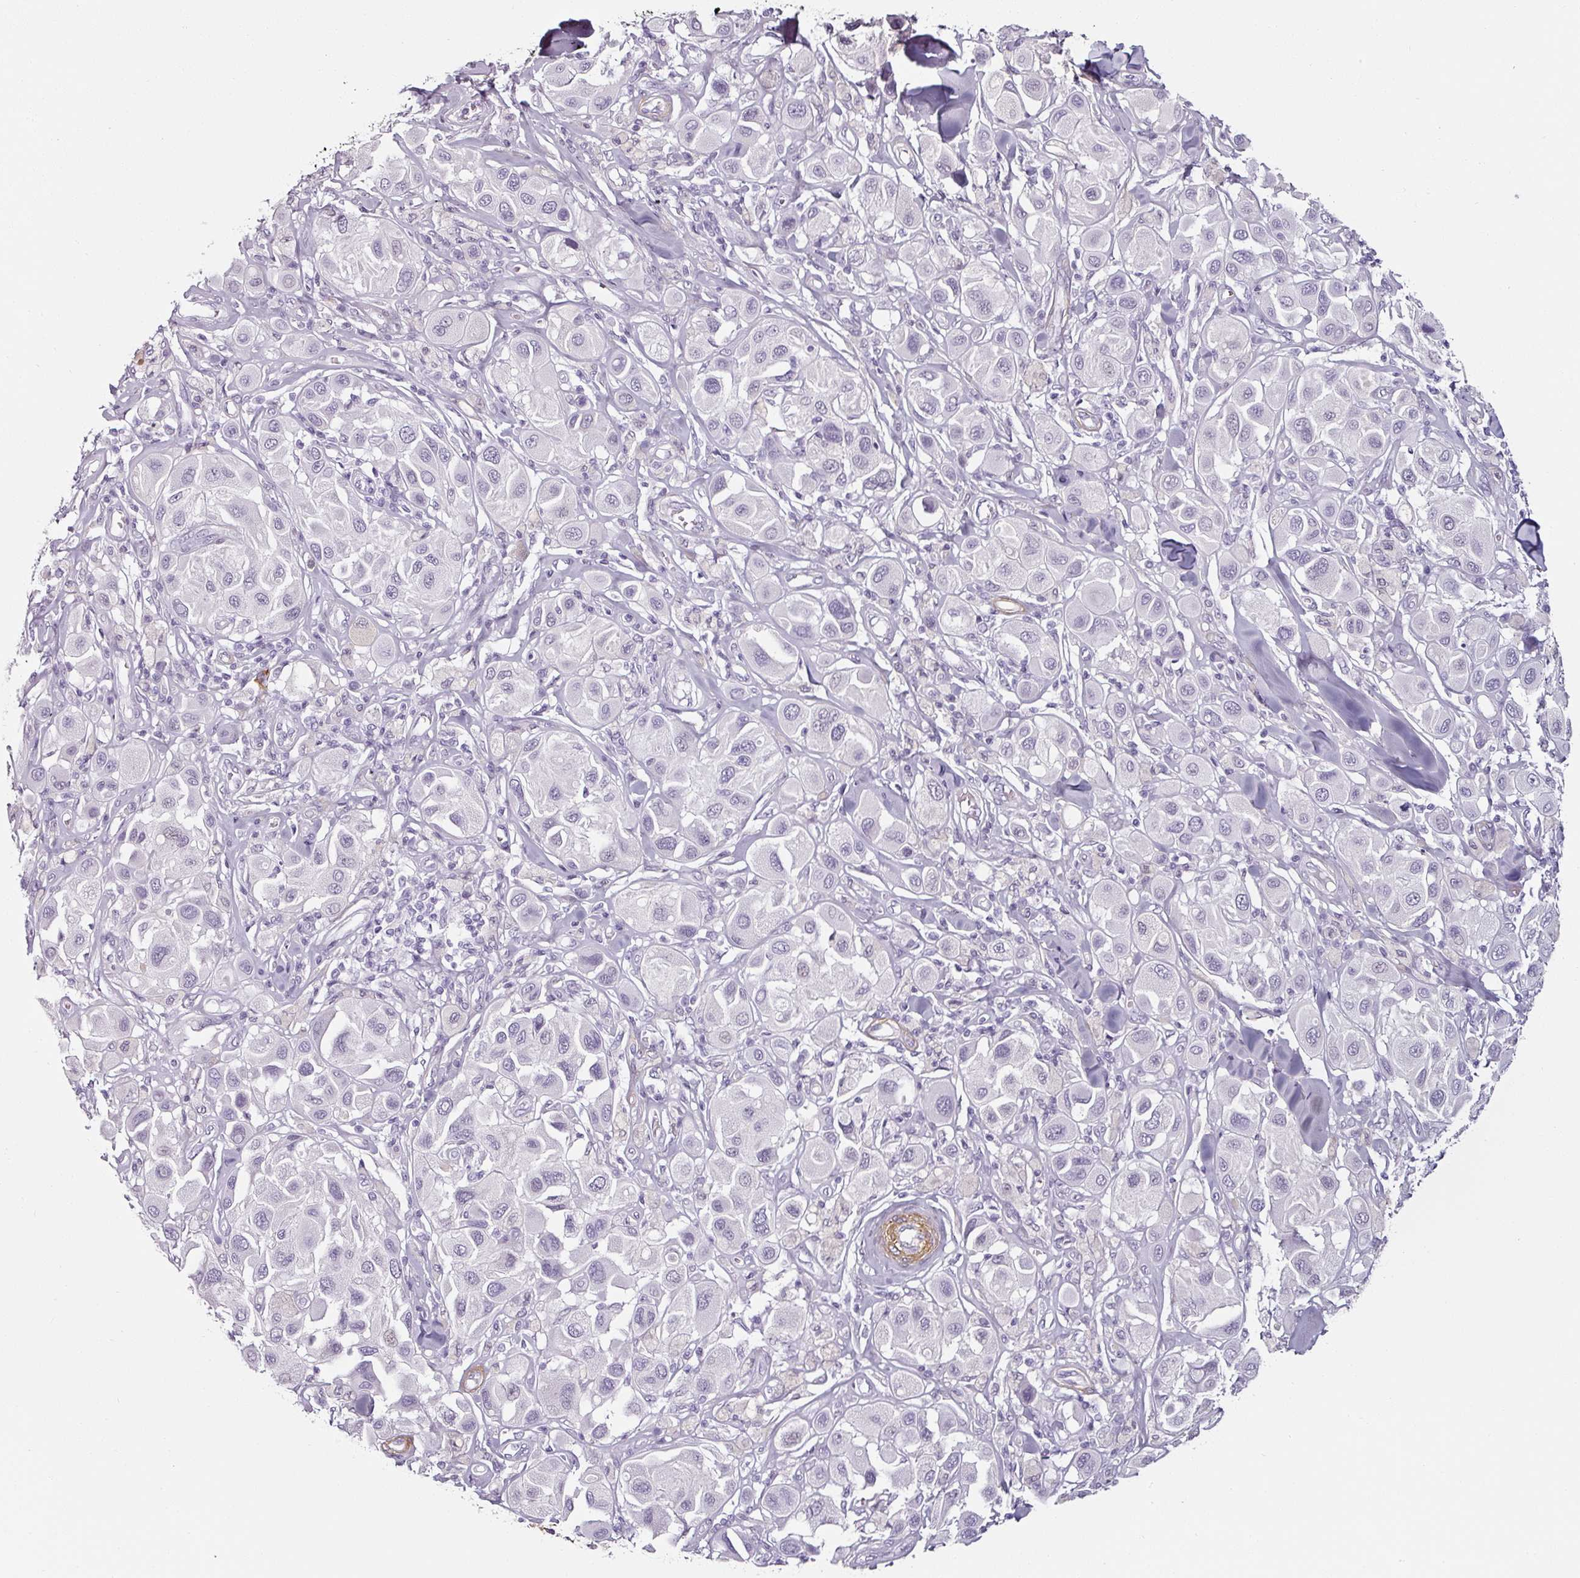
{"staining": {"intensity": "negative", "quantity": "none", "location": "none"}, "tissue": "melanoma", "cell_type": "Tumor cells", "image_type": "cancer", "snomed": [{"axis": "morphology", "description": "Malignant melanoma, Metastatic site"}, {"axis": "topography", "description": "Skin"}], "caption": "Histopathology image shows no protein expression in tumor cells of melanoma tissue. The staining is performed using DAB (3,3'-diaminobenzidine) brown chromogen with nuclei counter-stained in using hematoxylin.", "gene": "CAP2", "patient": {"sex": "male", "age": 41}}